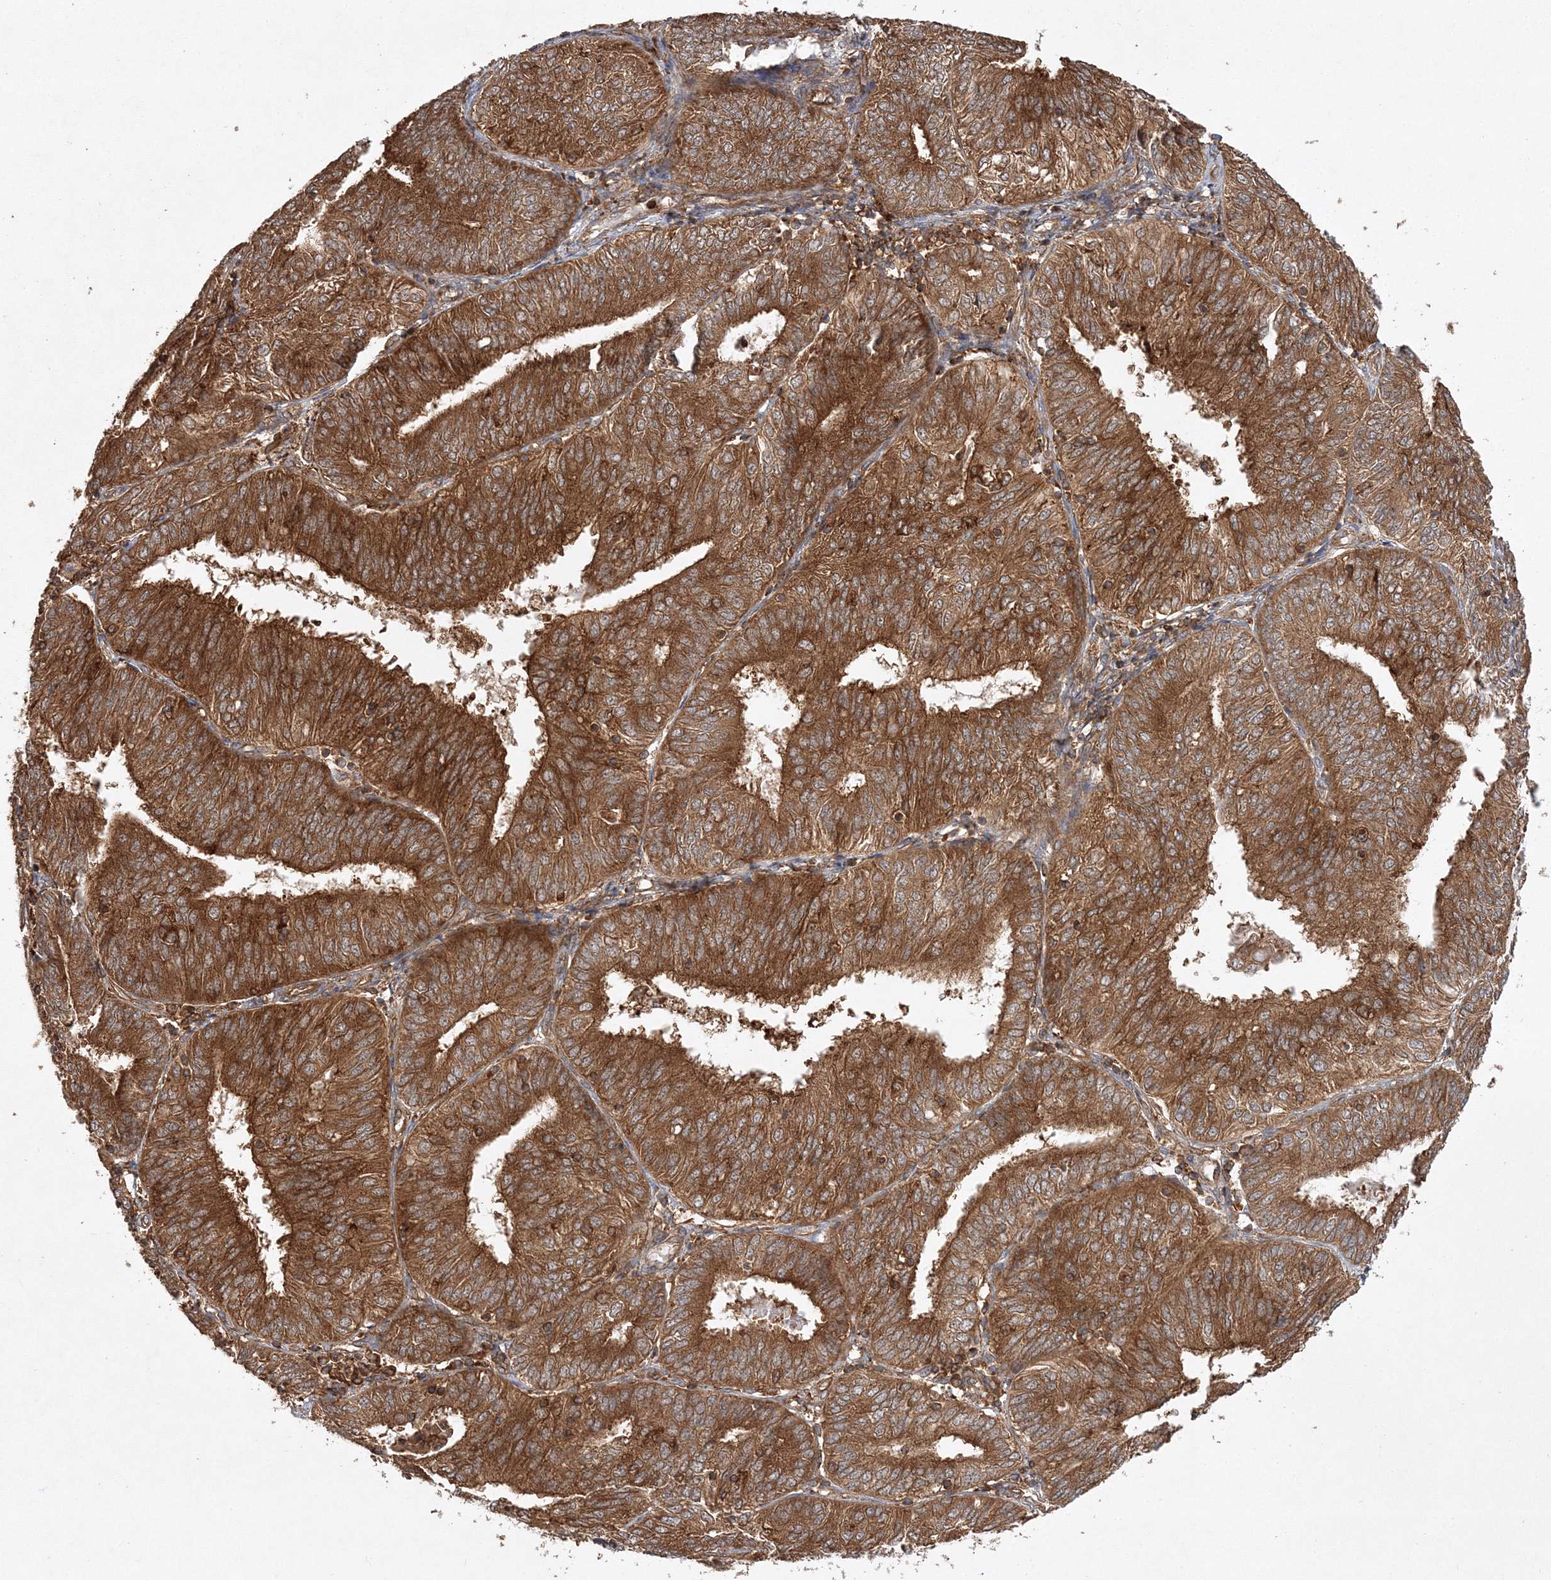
{"staining": {"intensity": "strong", "quantity": ">75%", "location": "cytoplasmic/membranous"}, "tissue": "endometrial cancer", "cell_type": "Tumor cells", "image_type": "cancer", "snomed": [{"axis": "morphology", "description": "Adenocarcinoma, NOS"}, {"axis": "topography", "description": "Endometrium"}], "caption": "Endometrial adenocarcinoma stained with a protein marker demonstrates strong staining in tumor cells.", "gene": "WDR37", "patient": {"sex": "female", "age": 58}}